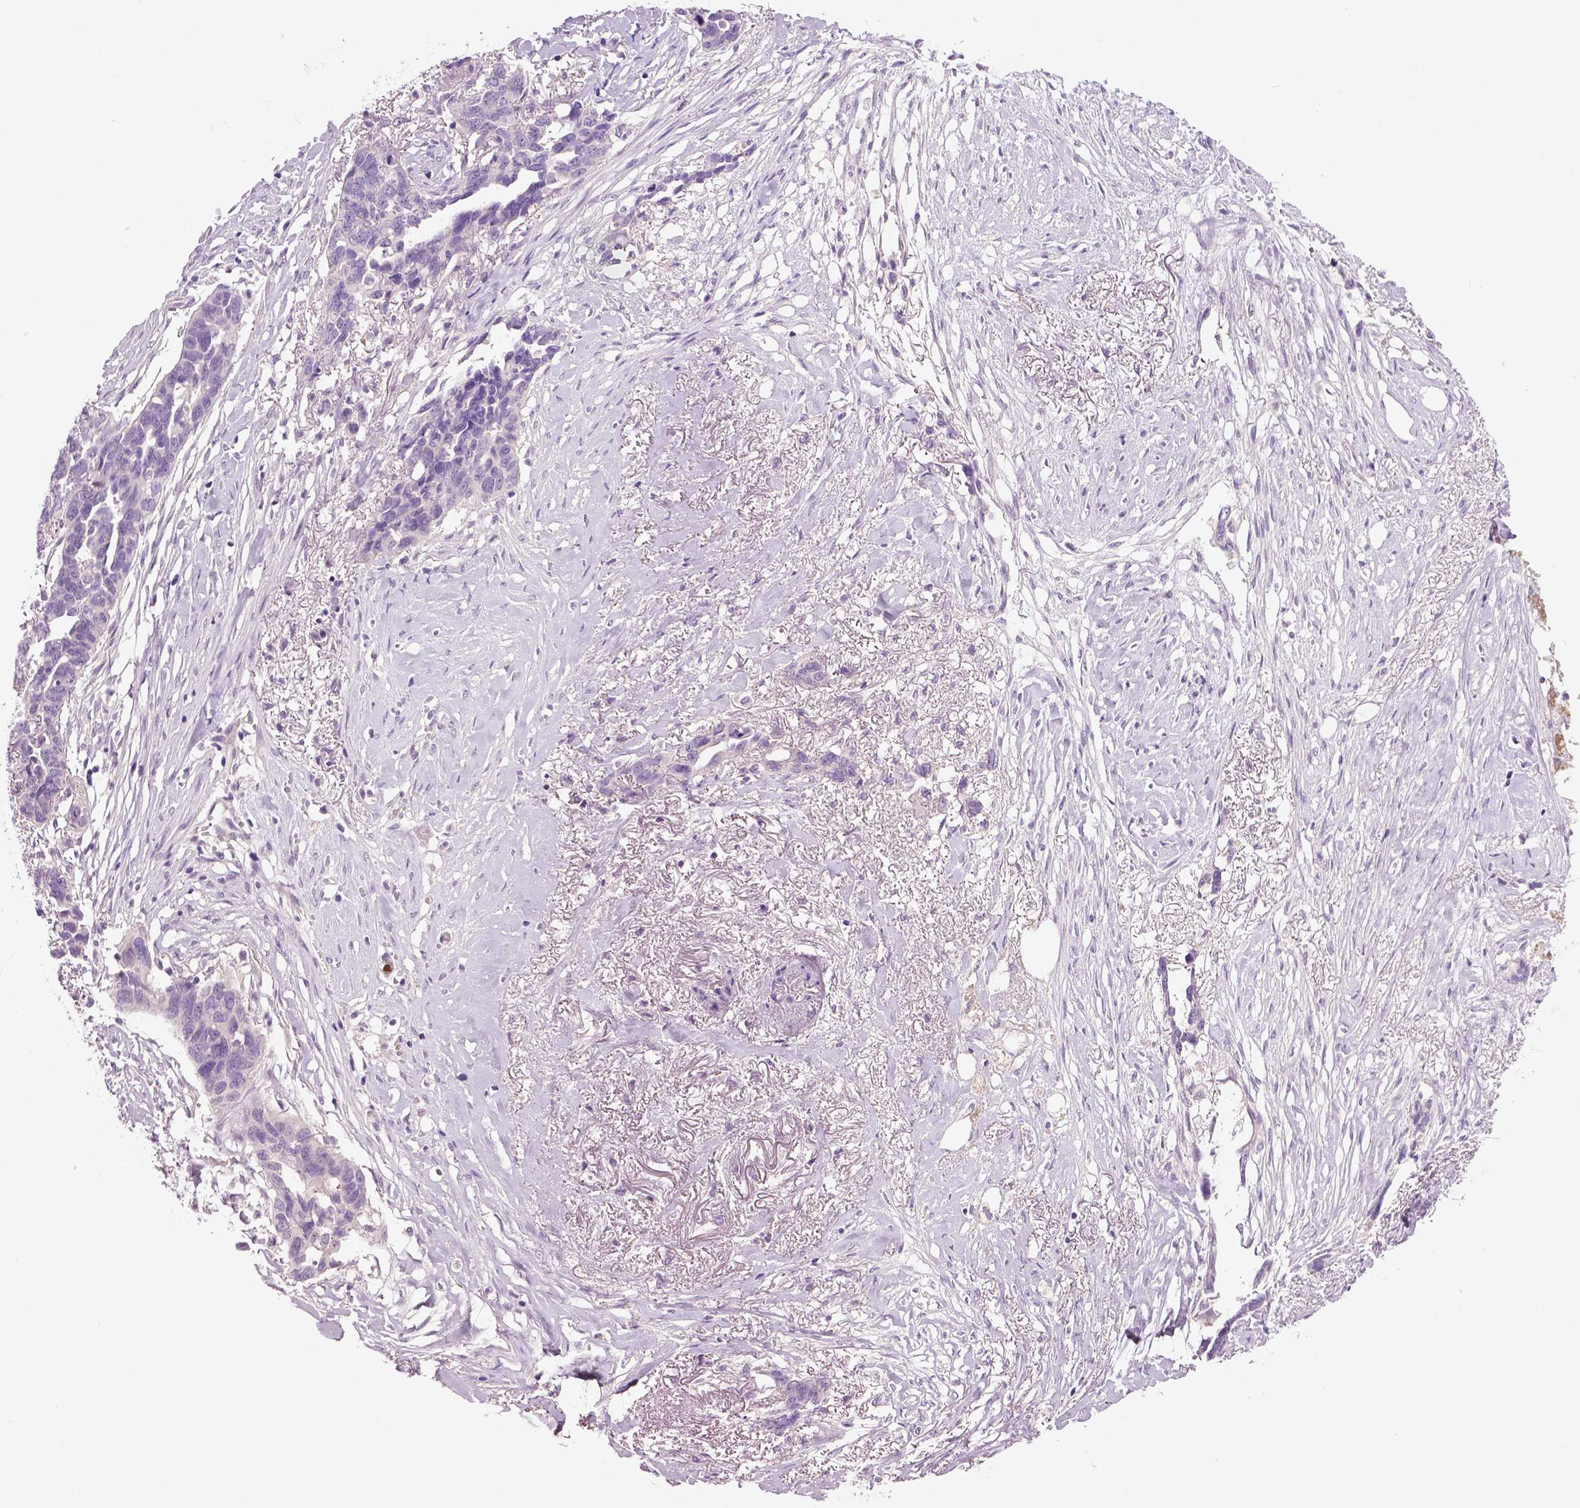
{"staining": {"intensity": "negative", "quantity": "none", "location": "none"}, "tissue": "ovarian cancer", "cell_type": "Tumor cells", "image_type": "cancer", "snomed": [{"axis": "morphology", "description": "Cystadenocarcinoma, serous, NOS"}, {"axis": "topography", "description": "Ovary"}], "caption": "Immunohistochemistry micrograph of neoplastic tissue: human ovarian cancer (serous cystadenocarcinoma) stained with DAB (3,3'-diaminobenzidine) demonstrates no significant protein expression in tumor cells.", "gene": "PTPN5", "patient": {"sex": "female", "age": 69}}